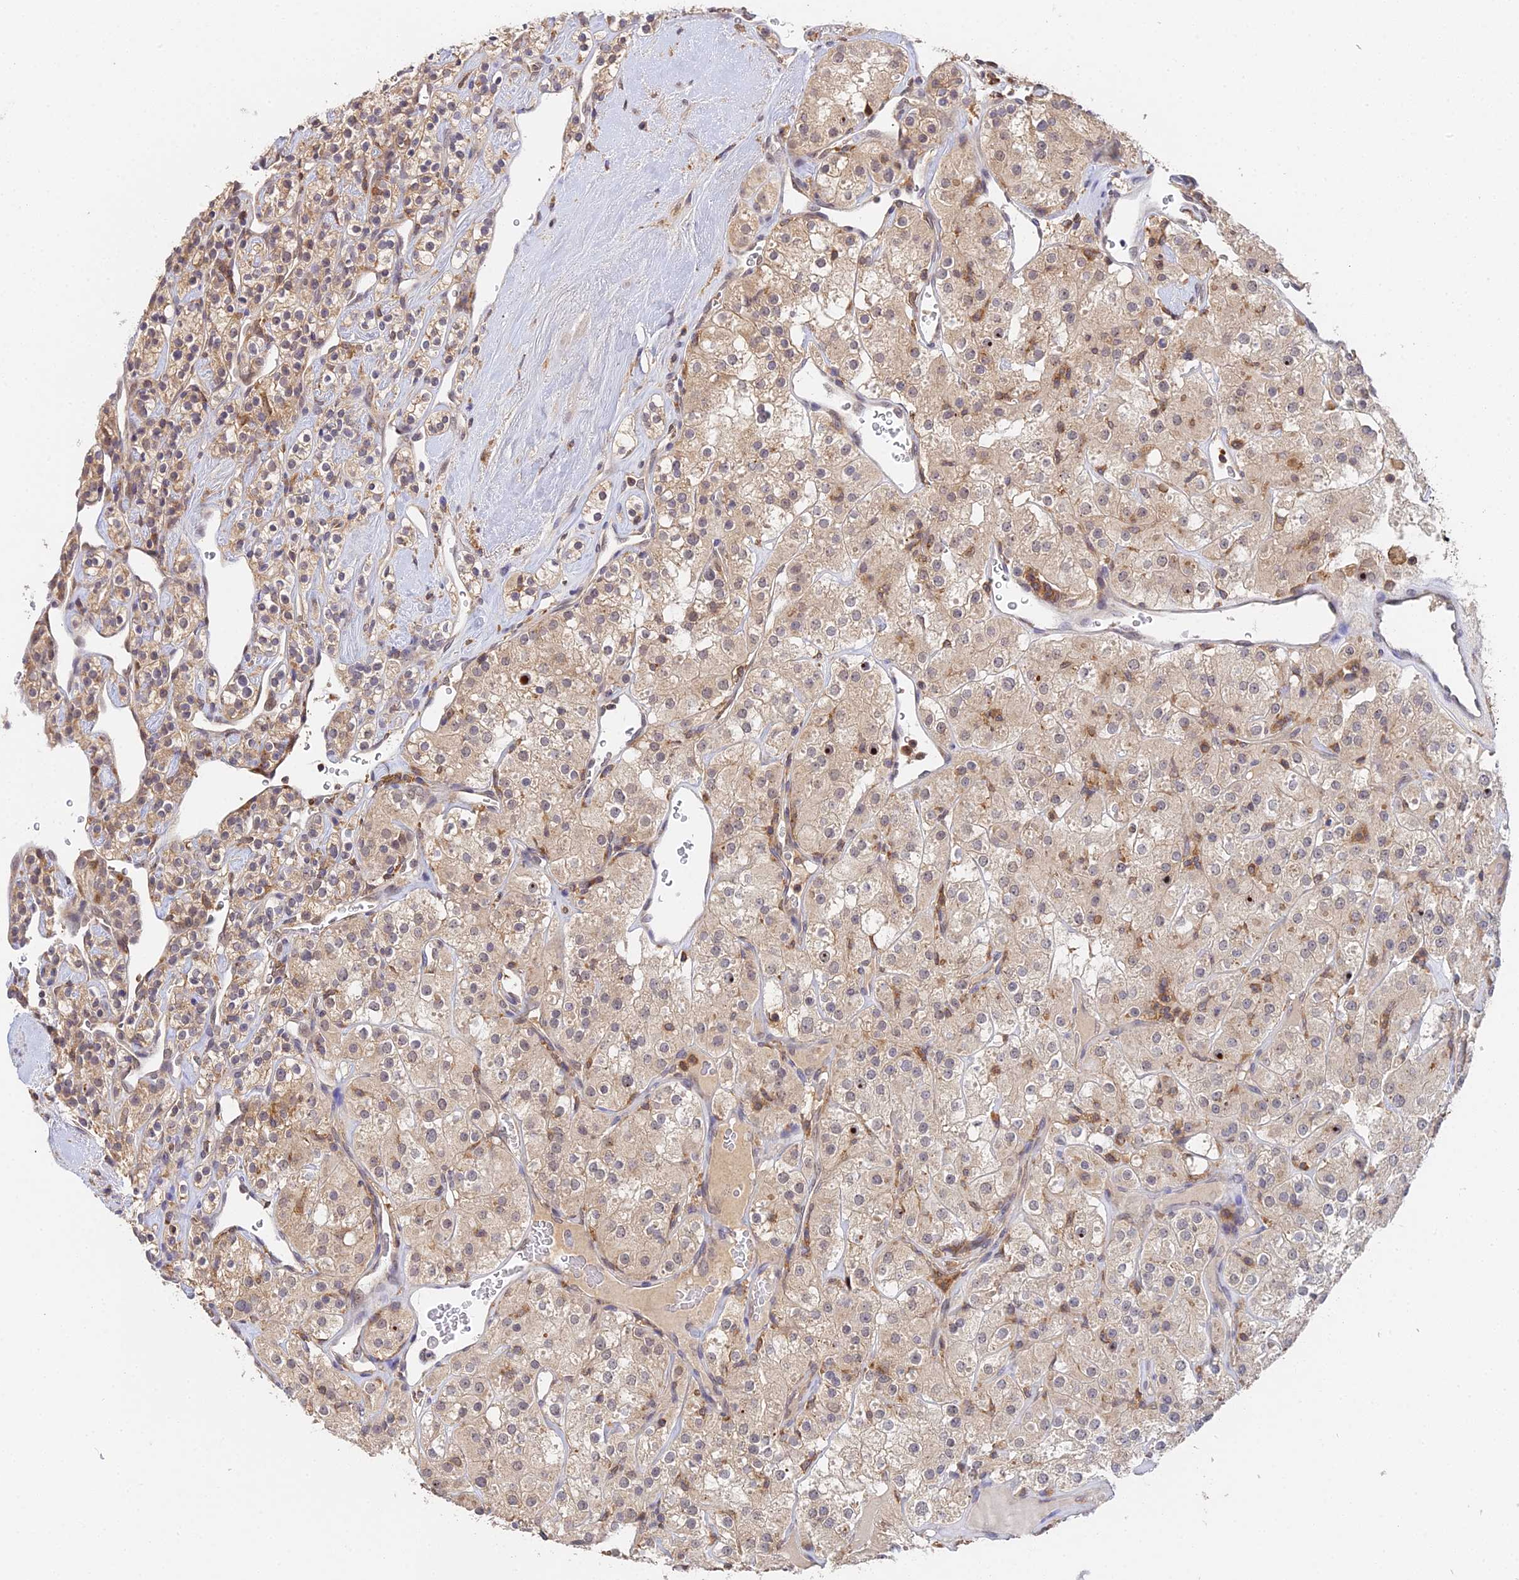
{"staining": {"intensity": "weak", "quantity": ">75%", "location": "cytoplasmic/membranous"}, "tissue": "renal cancer", "cell_type": "Tumor cells", "image_type": "cancer", "snomed": [{"axis": "morphology", "description": "Adenocarcinoma, NOS"}, {"axis": "topography", "description": "Kidney"}], "caption": "The histopathology image shows staining of renal cancer (adenocarcinoma), revealing weak cytoplasmic/membranous protein expression (brown color) within tumor cells.", "gene": "TPRX1", "patient": {"sex": "male", "age": 77}}